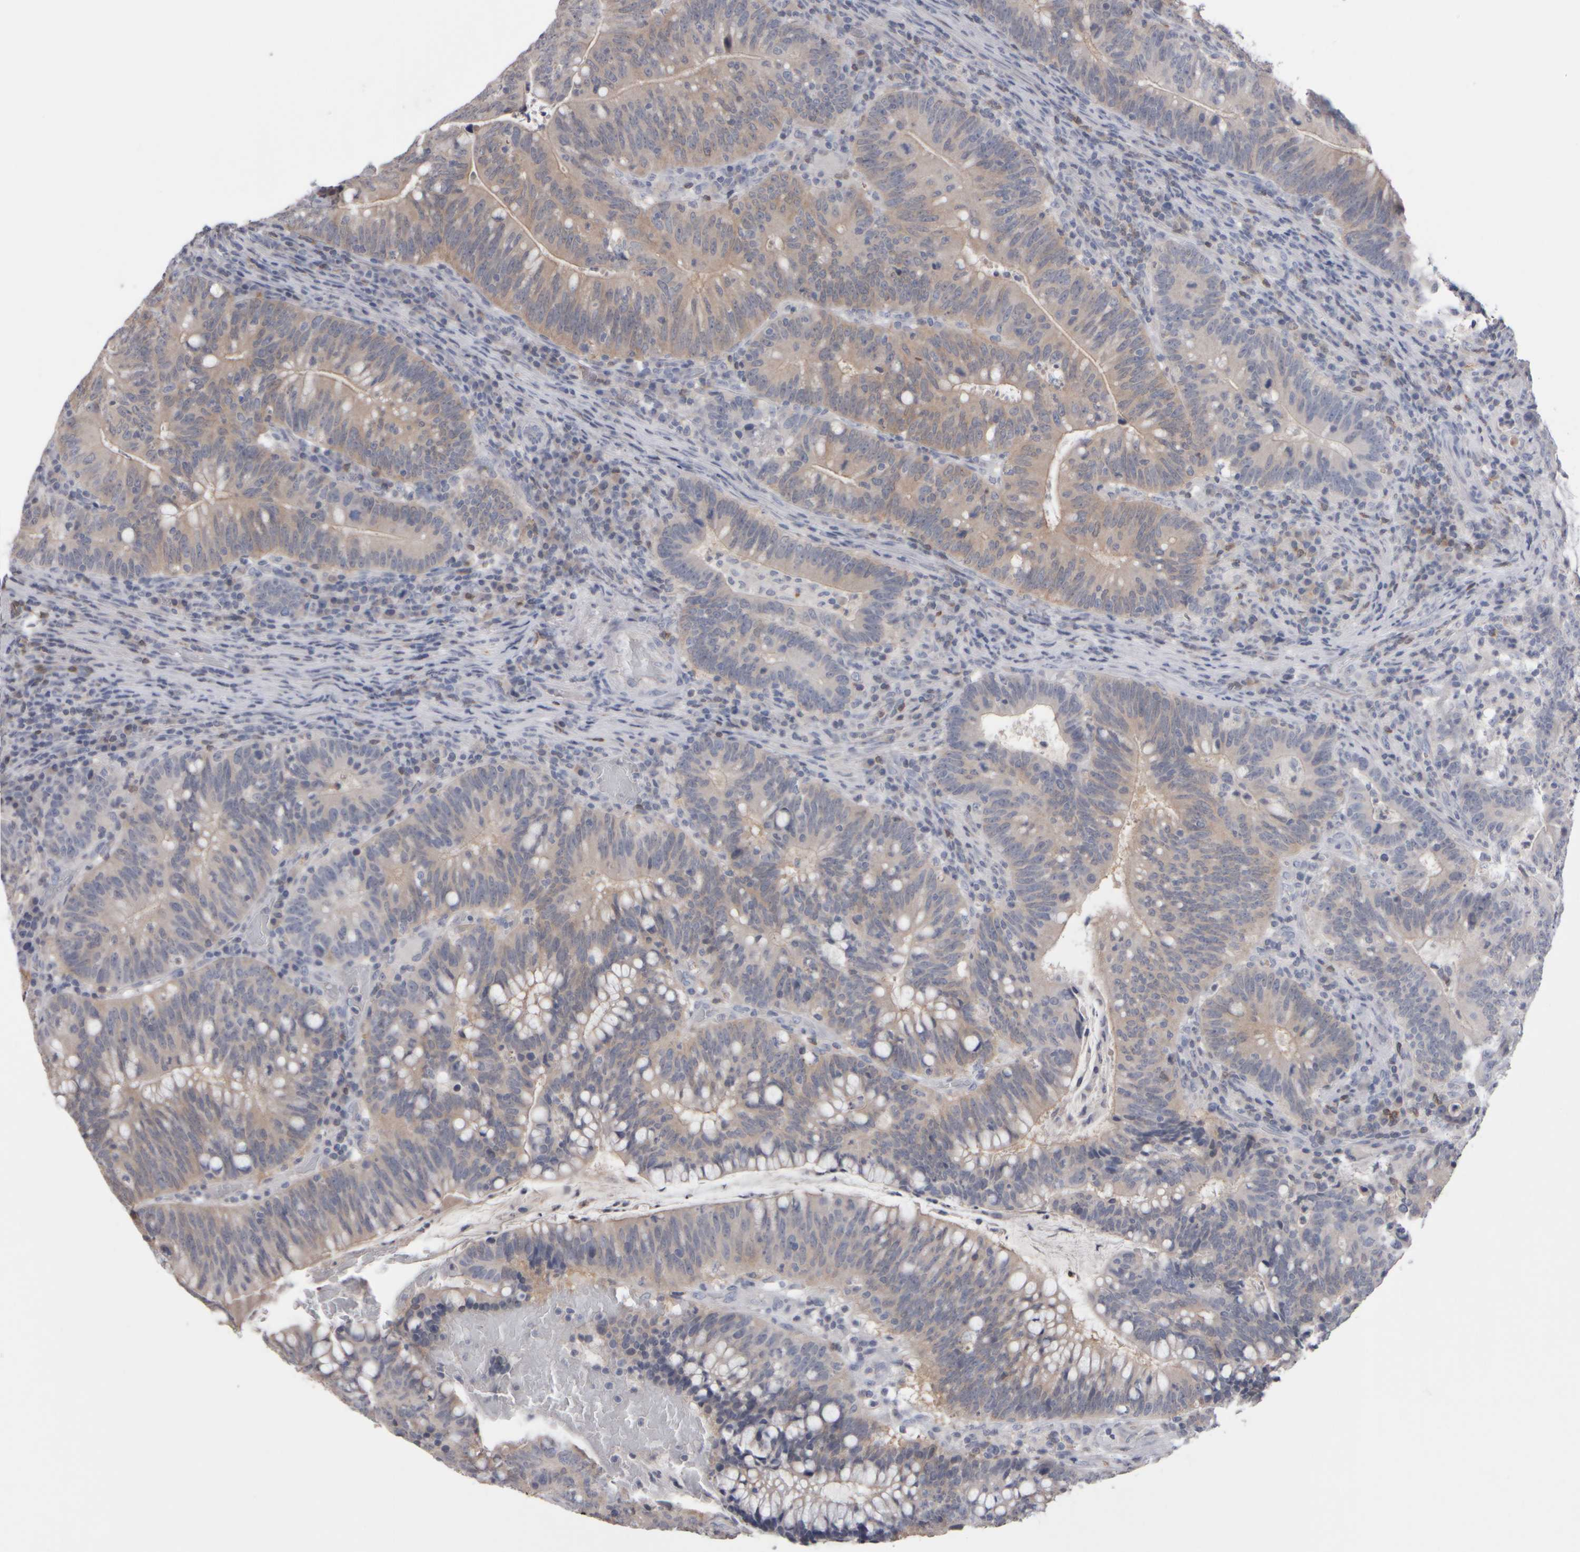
{"staining": {"intensity": "weak", "quantity": "25%-75%", "location": "cytoplasmic/membranous"}, "tissue": "colorectal cancer", "cell_type": "Tumor cells", "image_type": "cancer", "snomed": [{"axis": "morphology", "description": "Adenocarcinoma, NOS"}, {"axis": "topography", "description": "Colon"}], "caption": "Protein staining by immunohistochemistry (IHC) reveals weak cytoplasmic/membranous positivity in about 25%-75% of tumor cells in colorectal adenocarcinoma.", "gene": "EPHX2", "patient": {"sex": "female", "age": 66}}